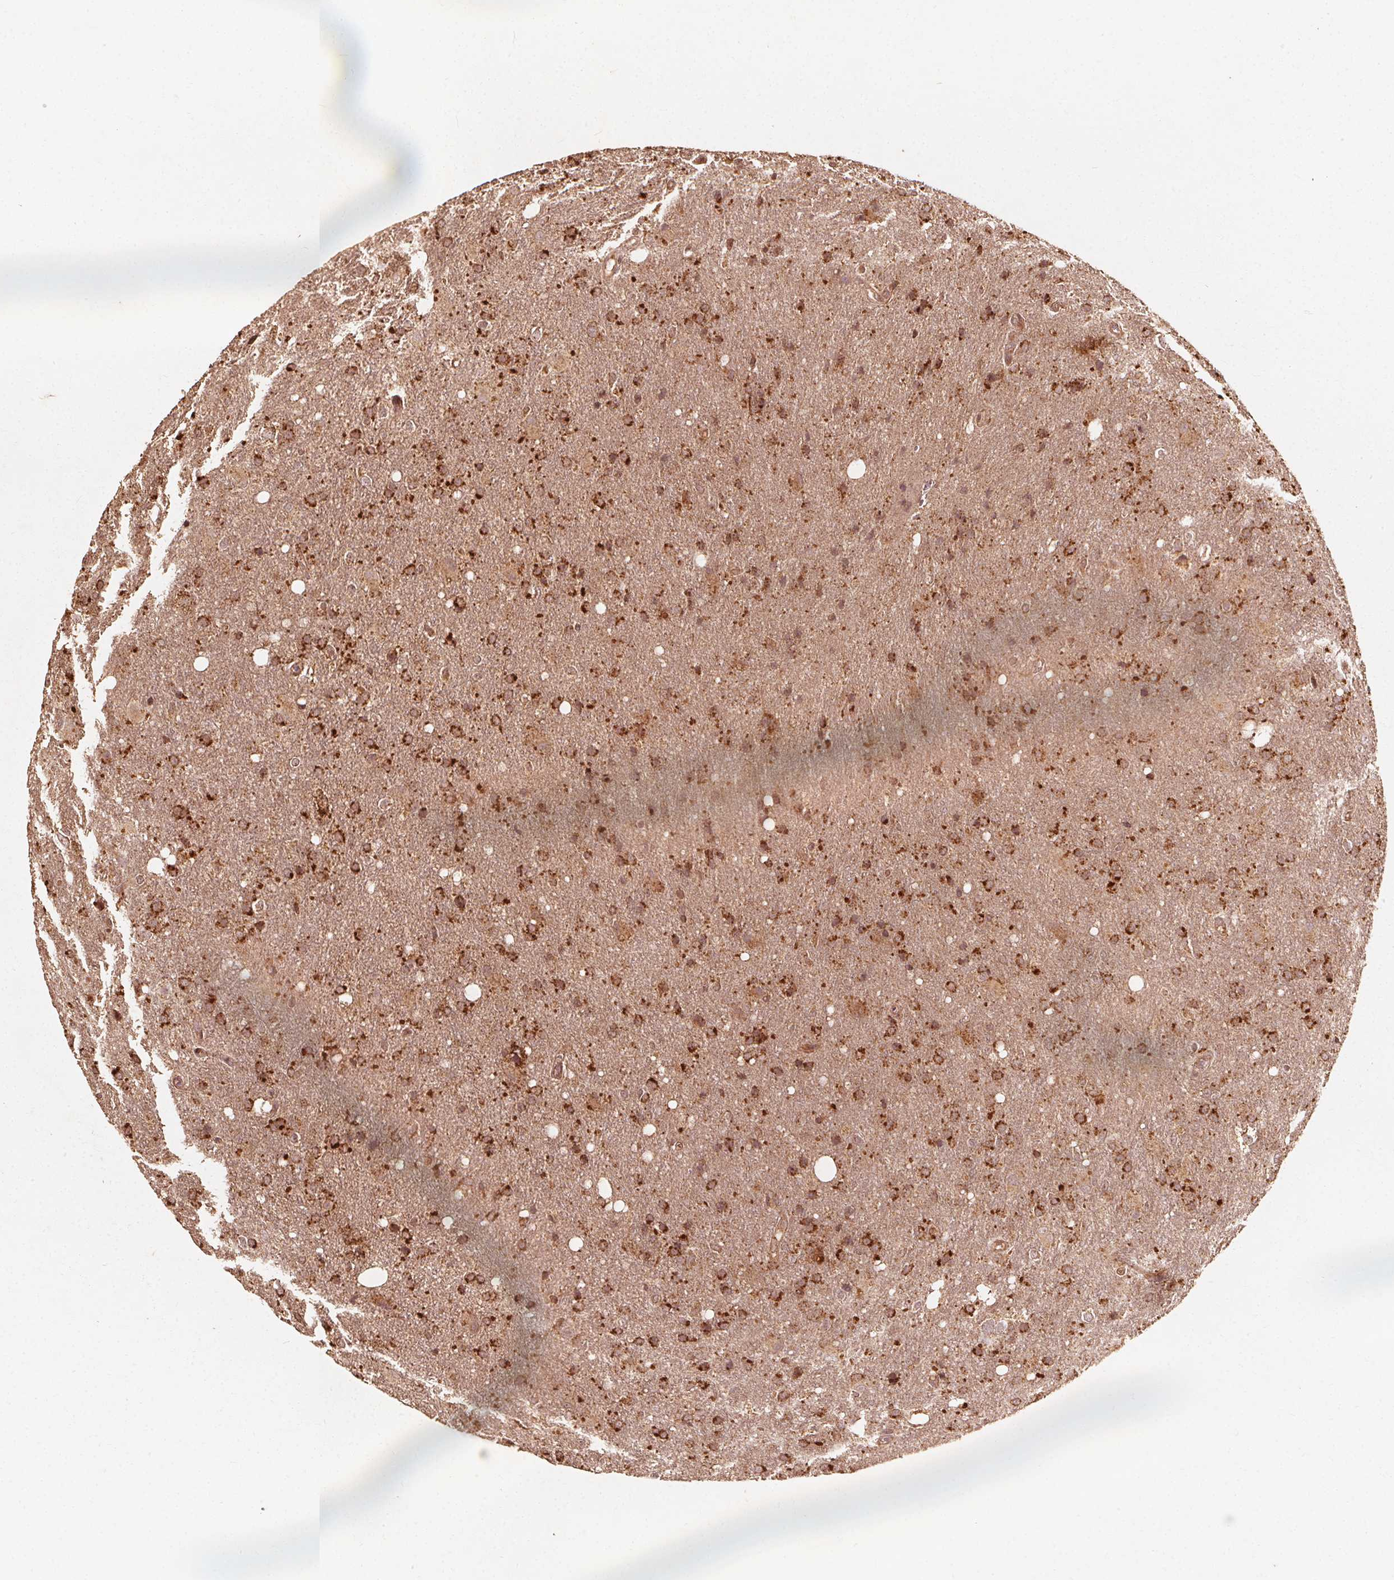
{"staining": {"intensity": "strong", "quantity": ">75%", "location": "cytoplasmic/membranous"}, "tissue": "glioma", "cell_type": "Tumor cells", "image_type": "cancer", "snomed": [{"axis": "morphology", "description": "Glioma, malignant, Low grade"}, {"axis": "topography", "description": "Brain"}], "caption": "An image of human malignant low-grade glioma stained for a protein displays strong cytoplasmic/membranous brown staining in tumor cells.", "gene": "NPC1", "patient": {"sex": "male", "age": 66}}